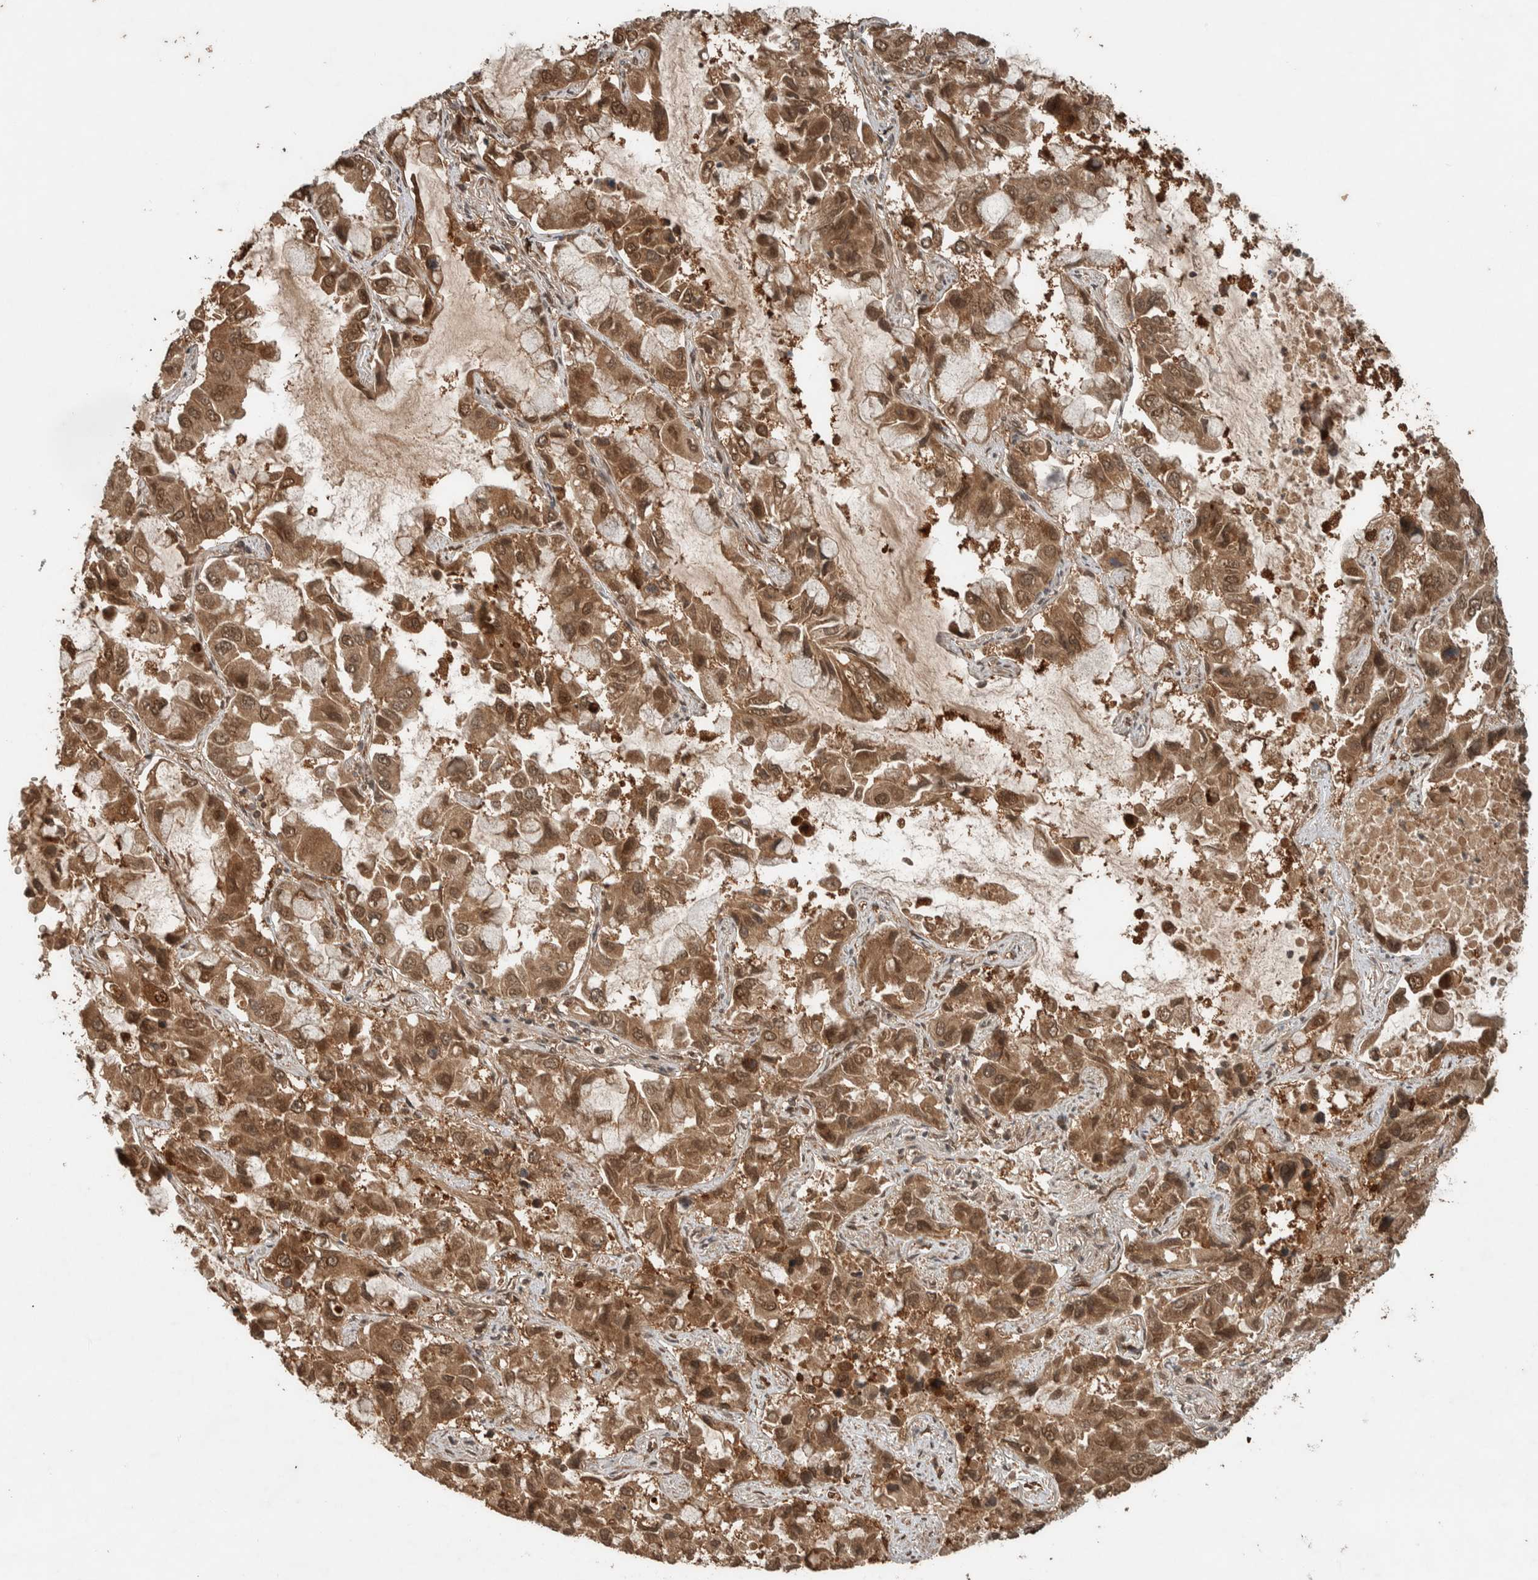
{"staining": {"intensity": "moderate", "quantity": ">75%", "location": "cytoplasmic/membranous,nuclear"}, "tissue": "lung cancer", "cell_type": "Tumor cells", "image_type": "cancer", "snomed": [{"axis": "morphology", "description": "Adenocarcinoma, NOS"}, {"axis": "topography", "description": "Lung"}], "caption": "Human lung cancer (adenocarcinoma) stained for a protein (brown) demonstrates moderate cytoplasmic/membranous and nuclear positive positivity in approximately >75% of tumor cells.", "gene": "CNTROB", "patient": {"sex": "male", "age": 64}}